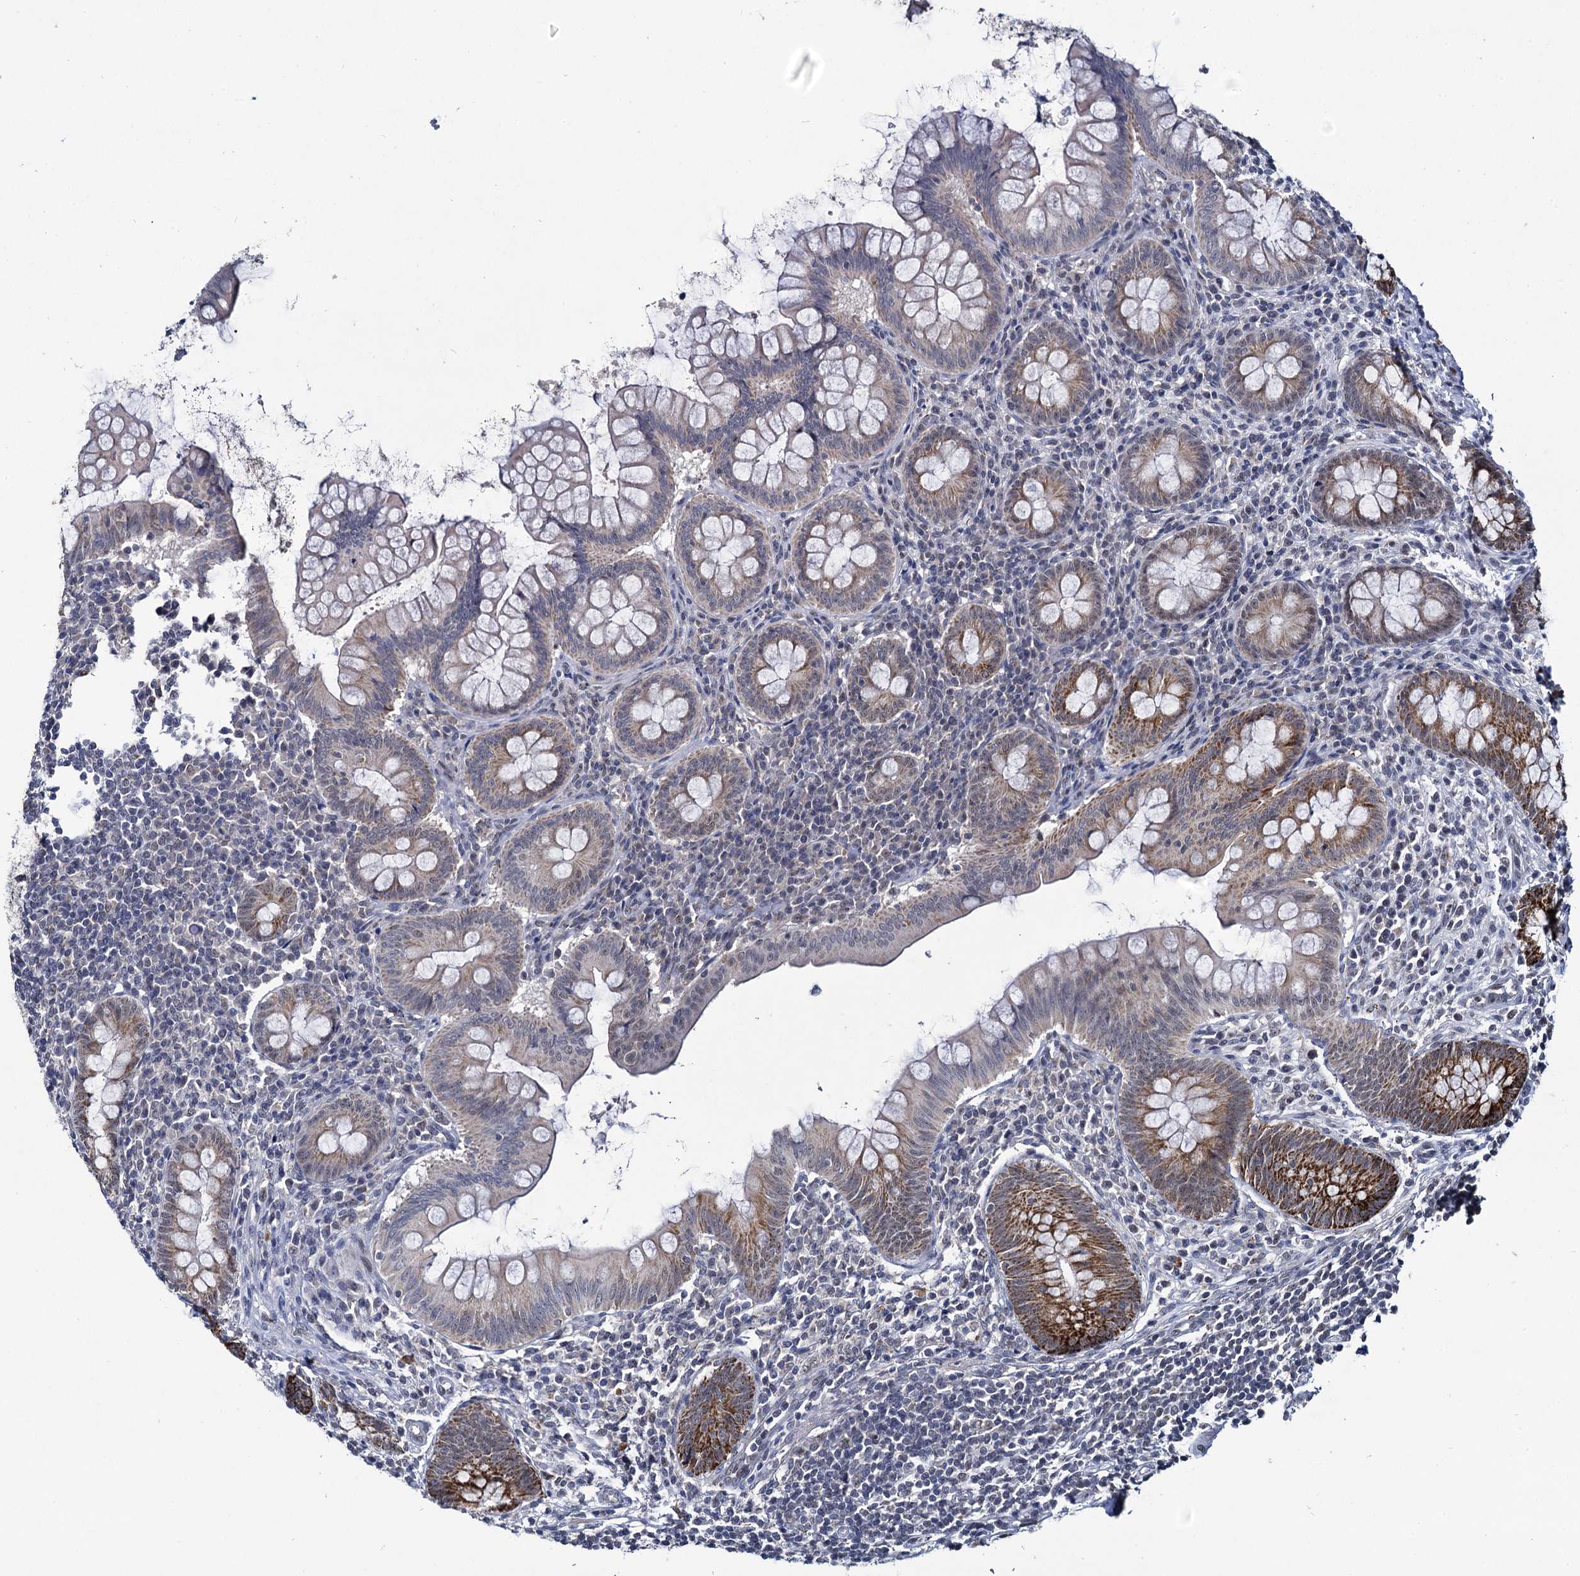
{"staining": {"intensity": "moderate", "quantity": "25%-75%", "location": "cytoplasmic/membranous,nuclear"}, "tissue": "appendix", "cell_type": "Glandular cells", "image_type": "normal", "snomed": [{"axis": "morphology", "description": "Normal tissue, NOS"}, {"axis": "topography", "description": "Appendix"}], "caption": "Immunohistochemistry staining of unremarkable appendix, which demonstrates medium levels of moderate cytoplasmic/membranous,nuclear staining in approximately 25%-75% of glandular cells indicating moderate cytoplasmic/membranous,nuclear protein staining. The staining was performed using DAB (brown) for protein detection and nuclei were counterstained in hematoxylin (blue).", "gene": "RPUSD4", "patient": {"sex": "female", "age": 33}}